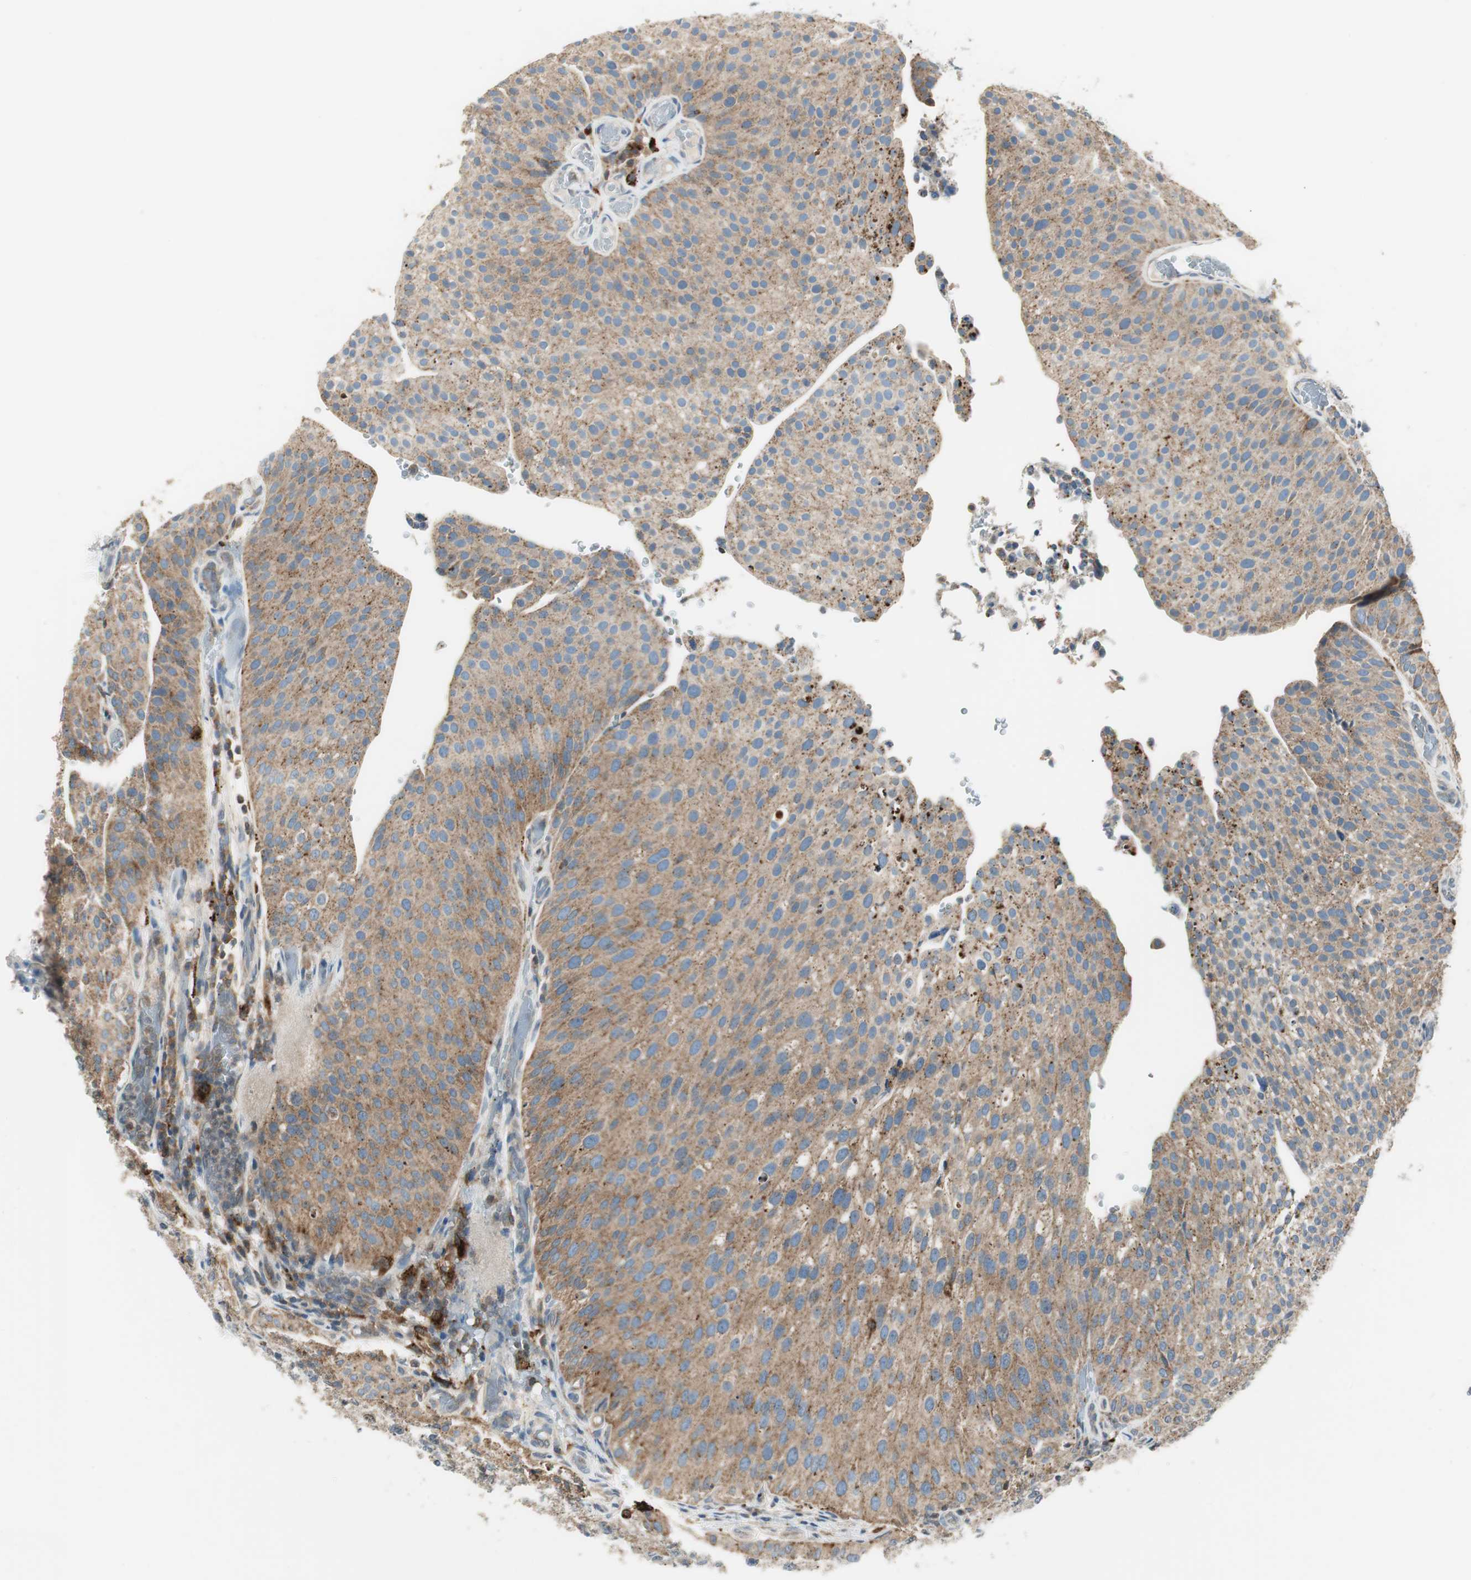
{"staining": {"intensity": "moderate", "quantity": ">75%", "location": "cytoplasmic/membranous"}, "tissue": "urothelial cancer", "cell_type": "Tumor cells", "image_type": "cancer", "snomed": [{"axis": "morphology", "description": "Urothelial carcinoma, Low grade"}, {"axis": "topography", "description": "Smooth muscle"}, {"axis": "topography", "description": "Urinary bladder"}], "caption": "Tumor cells show moderate cytoplasmic/membranous positivity in approximately >75% of cells in low-grade urothelial carcinoma. The staining was performed using DAB, with brown indicating positive protein expression. Nuclei are stained blue with hematoxylin.", "gene": "NCK1", "patient": {"sex": "male", "age": 60}}